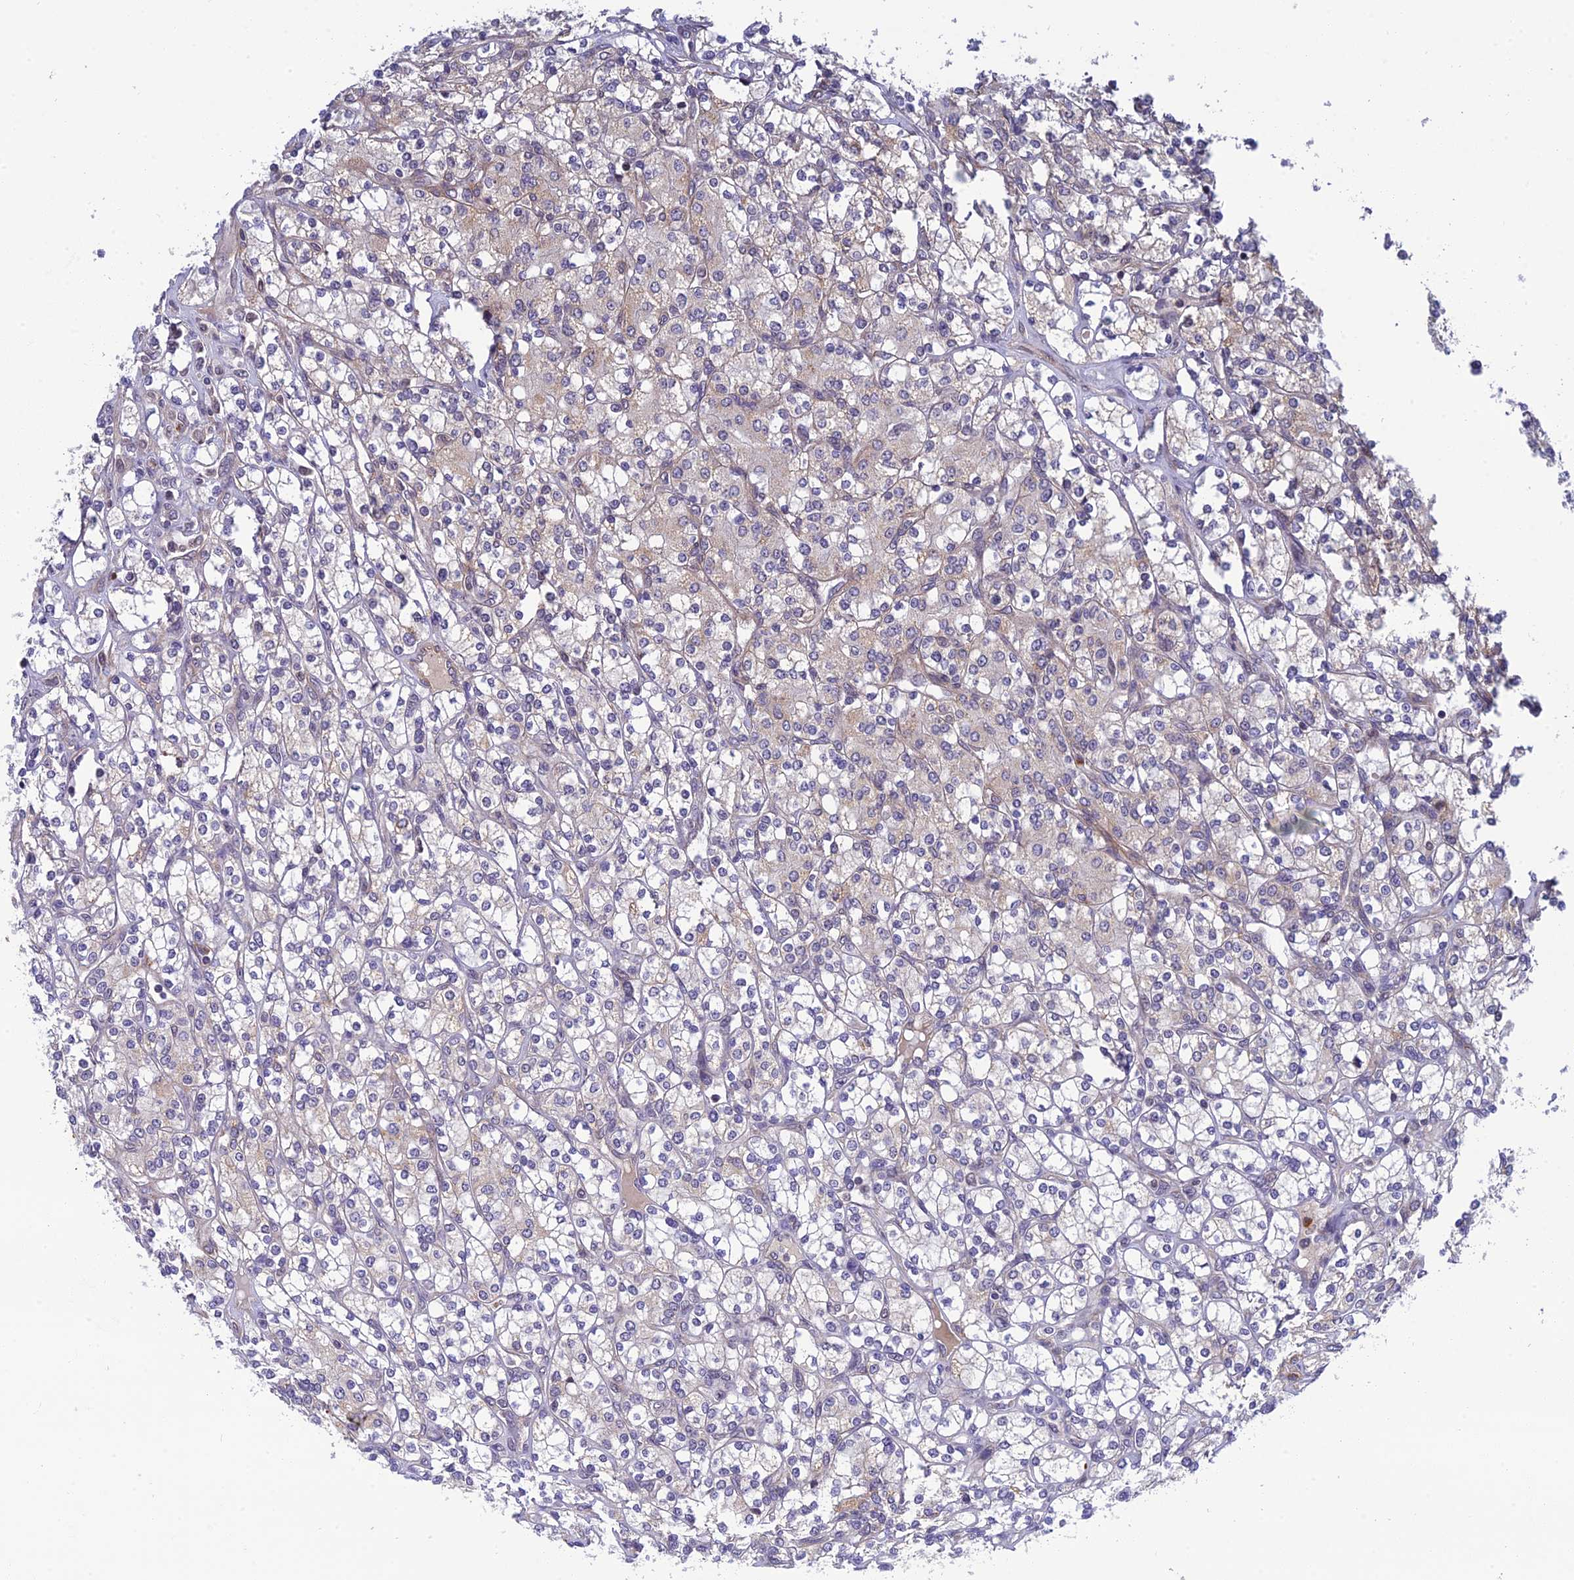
{"staining": {"intensity": "negative", "quantity": "none", "location": "none"}, "tissue": "renal cancer", "cell_type": "Tumor cells", "image_type": "cancer", "snomed": [{"axis": "morphology", "description": "Adenocarcinoma, NOS"}, {"axis": "topography", "description": "Kidney"}], "caption": "The micrograph demonstrates no significant staining in tumor cells of renal cancer (adenocarcinoma).", "gene": "REXO1", "patient": {"sex": "male", "age": 77}}